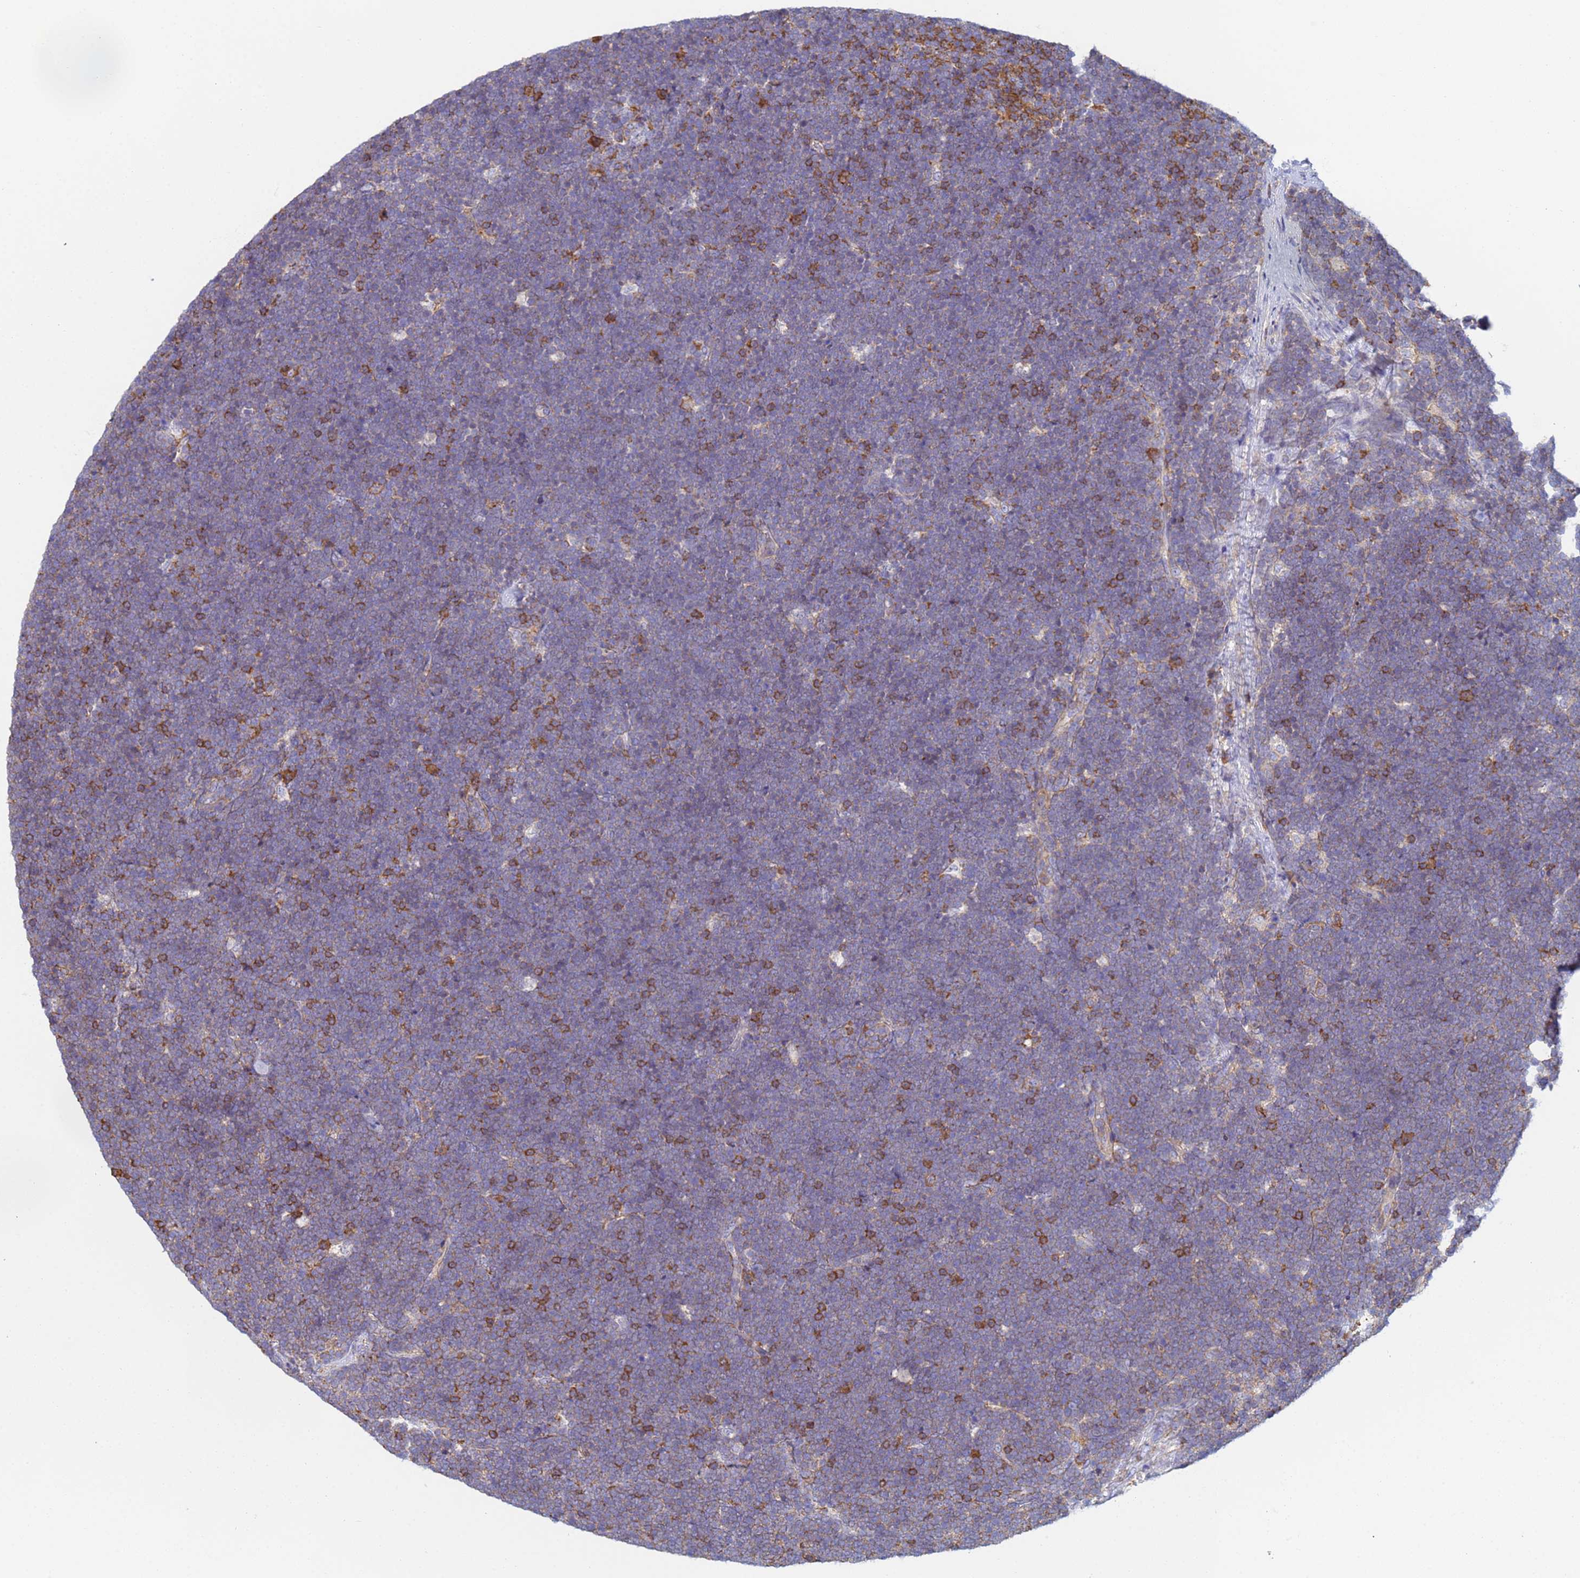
{"staining": {"intensity": "moderate", "quantity": "<25%", "location": "cytoplasmic/membranous"}, "tissue": "lymphoma", "cell_type": "Tumor cells", "image_type": "cancer", "snomed": [{"axis": "morphology", "description": "Malignant lymphoma, non-Hodgkin's type, High grade"}, {"axis": "topography", "description": "Lymph node"}], "caption": "This histopathology image shows immunohistochemistry (IHC) staining of human lymphoma, with low moderate cytoplasmic/membranous staining in approximately <25% of tumor cells.", "gene": "ZNG1B", "patient": {"sex": "male", "age": 13}}